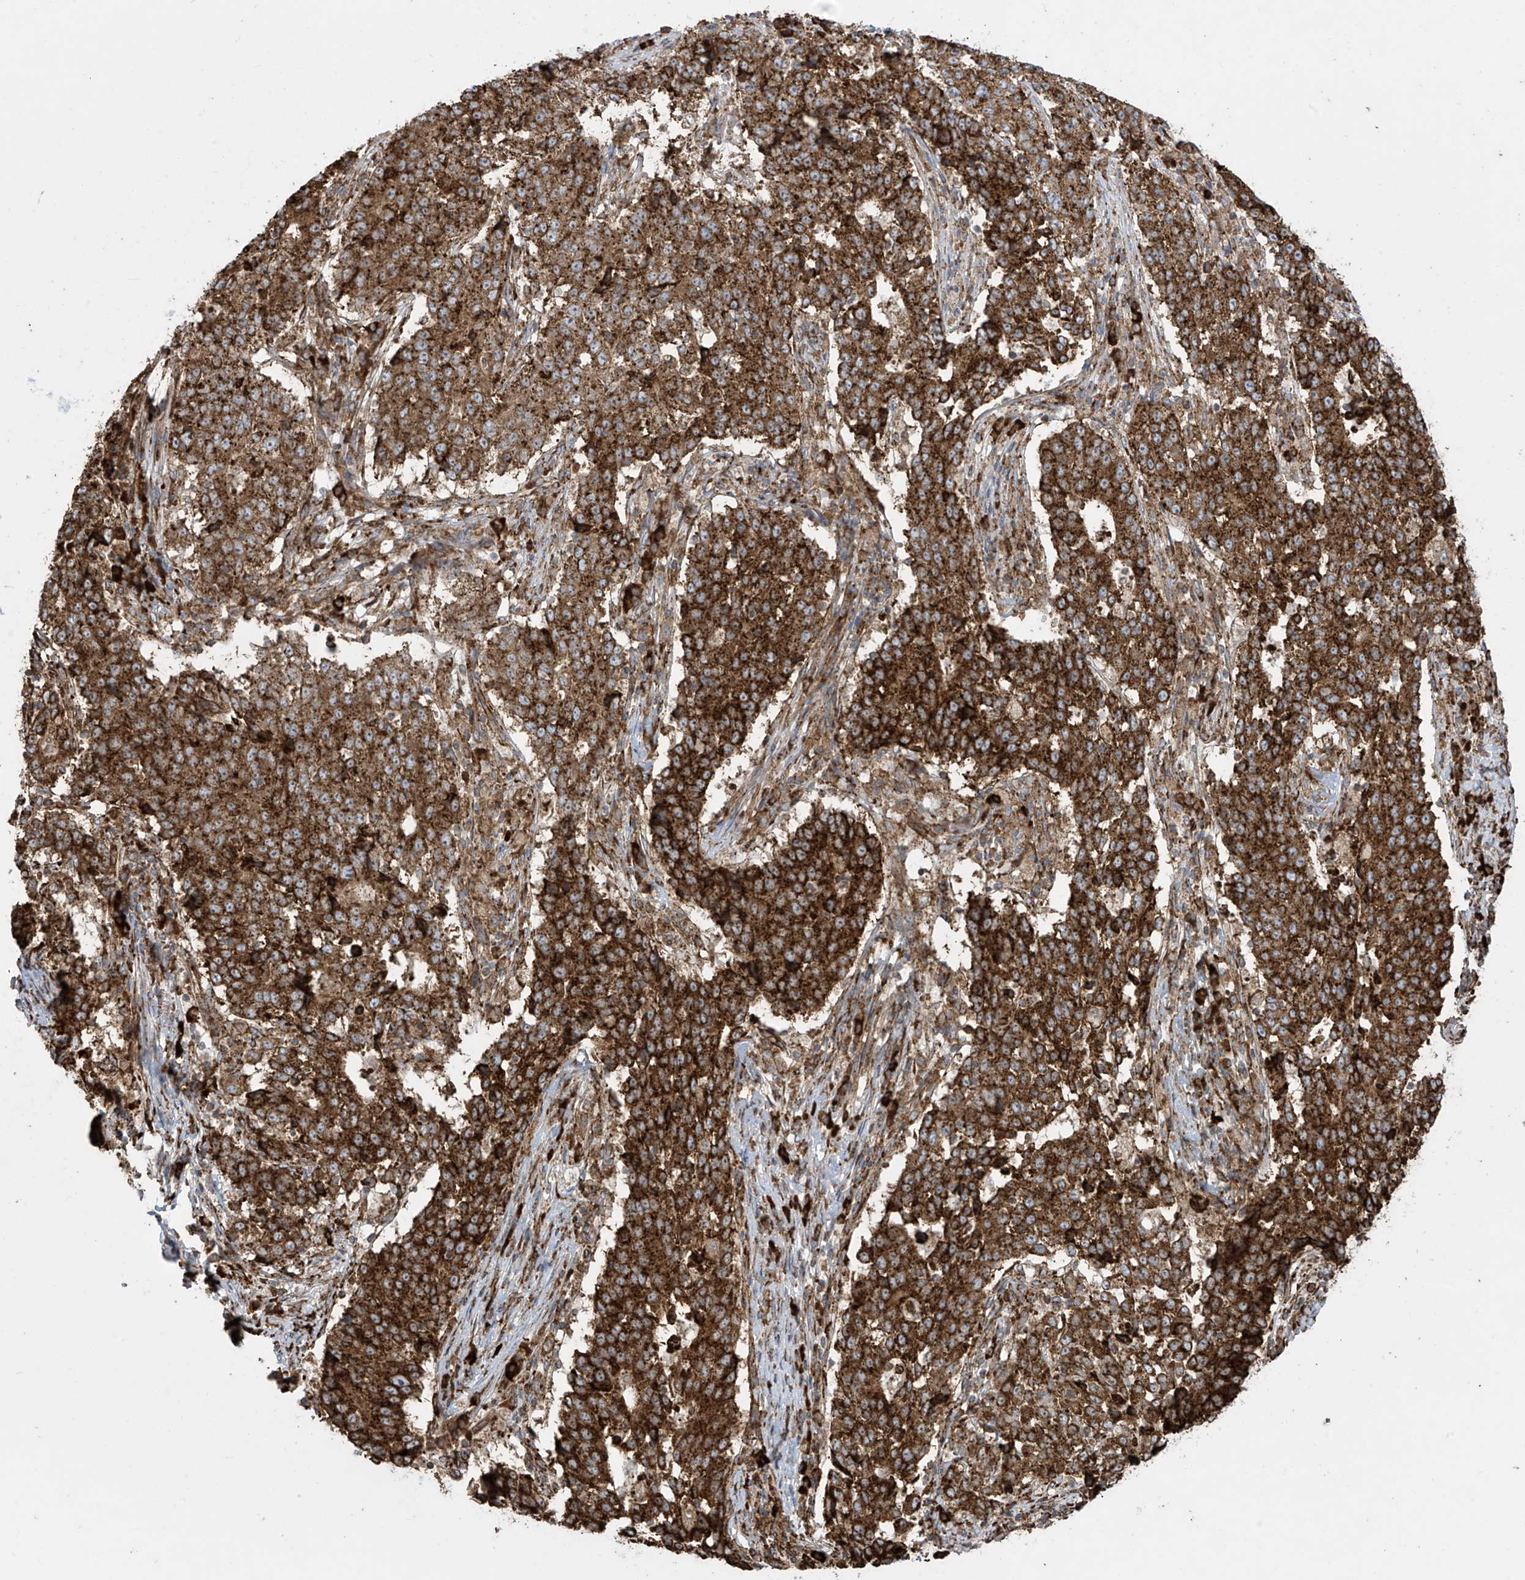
{"staining": {"intensity": "strong", "quantity": ">75%", "location": "cytoplasmic/membranous"}, "tissue": "stomach cancer", "cell_type": "Tumor cells", "image_type": "cancer", "snomed": [{"axis": "morphology", "description": "Adenocarcinoma, NOS"}, {"axis": "topography", "description": "Stomach"}], "caption": "Tumor cells display high levels of strong cytoplasmic/membranous expression in about >75% of cells in human stomach cancer.", "gene": "MX1", "patient": {"sex": "male", "age": 59}}